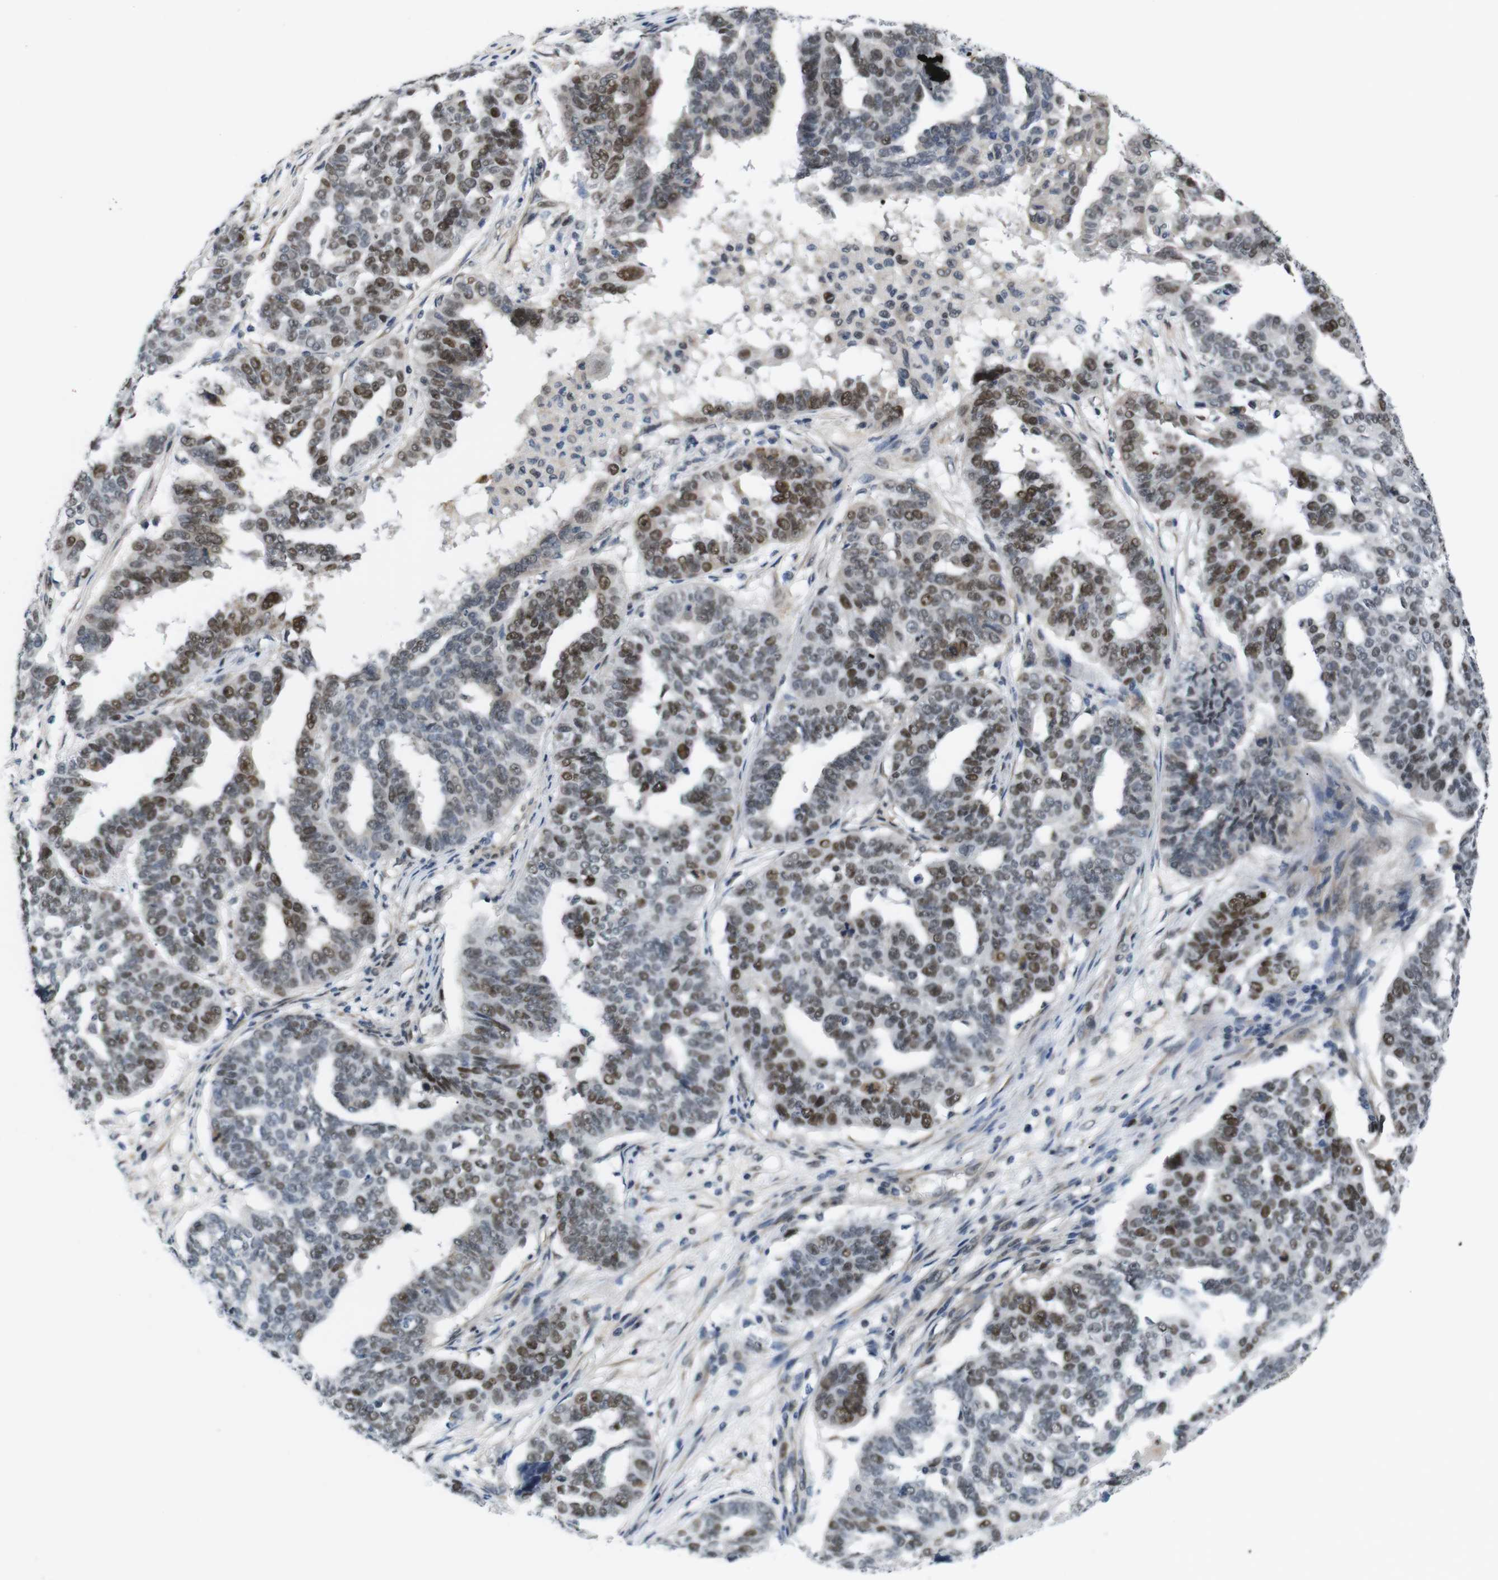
{"staining": {"intensity": "moderate", "quantity": ">75%", "location": "nuclear"}, "tissue": "ovarian cancer", "cell_type": "Tumor cells", "image_type": "cancer", "snomed": [{"axis": "morphology", "description": "Cystadenocarcinoma, serous, NOS"}, {"axis": "topography", "description": "Ovary"}], "caption": "Ovarian serous cystadenocarcinoma tissue displays moderate nuclear expression in about >75% of tumor cells, visualized by immunohistochemistry.", "gene": "SMCO2", "patient": {"sex": "female", "age": 59}}